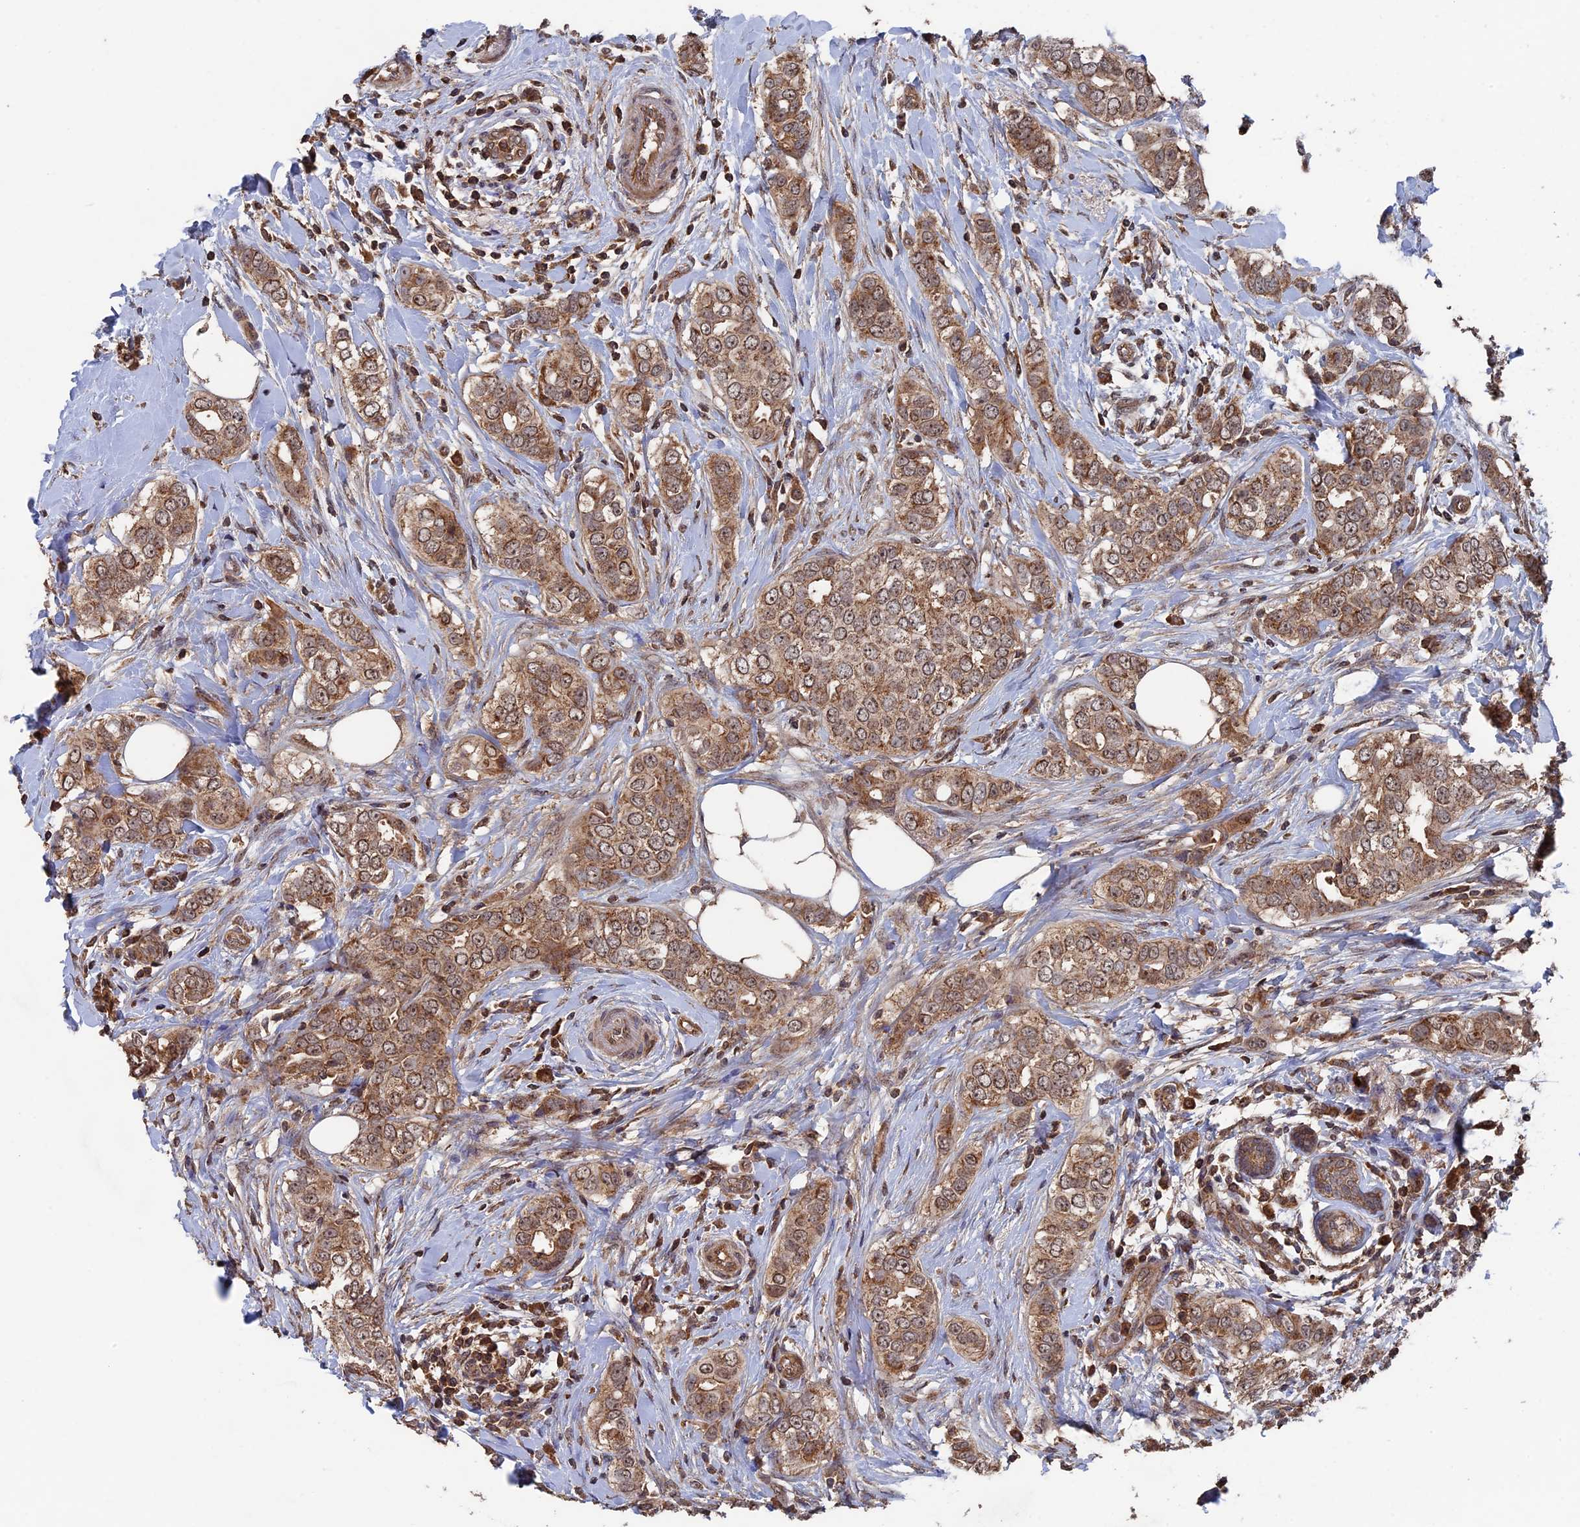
{"staining": {"intensity": "strong", "quantity": ">75%", "location": "cytoplasmic/membranous"}, "tissue": "breast cancer", "cell_type": "Tumor cells", "image_type": "cancer", "snomed": [{"axis": "morphology", "description": "Lobular carcinoma"}, {"axis": "topography", "description": "Breast"}], "caption": "Immunohistochemistry (IHC) (DAB (3,3'-diaminobenzidine)) staining of lobular carcinoma (breast) demonstrates strong cytoplasmic/membranous protein positivity in about >75% of tumor cells.", "gene": "RAB15", "patient": {"sex": "female", "age": 51}}